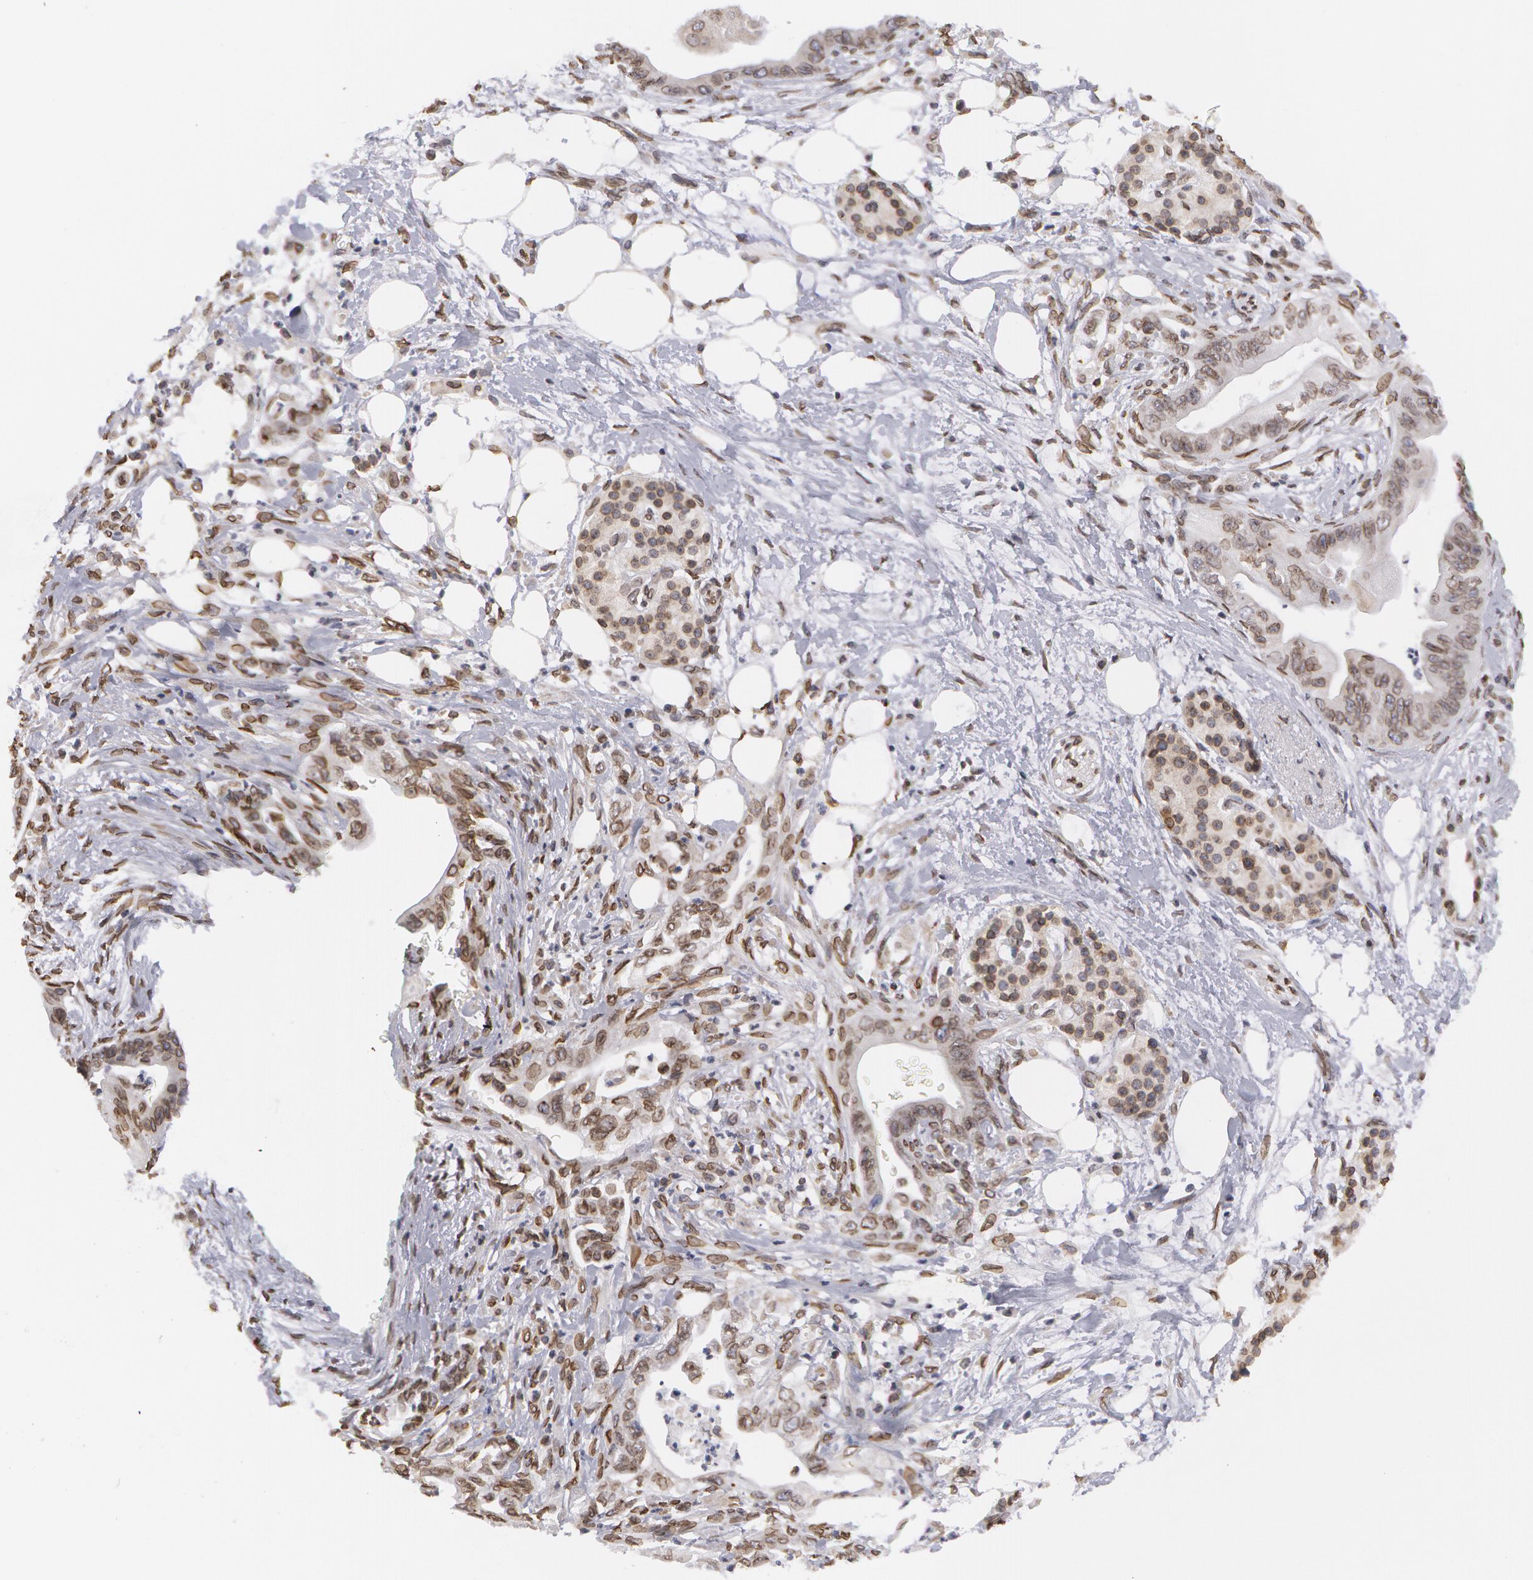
{"staining": {"intensity": "moderate", "quantity": "25%-75%", "location": "nuclear"}, "tissue": "pancreatic cancer", "cell_type": "Tumor cells", "image_type": "cancer", "snomed": [{"axis": "morphology", "description": "Adenocarcinoma, NOS"}, {"axis": "topography", "description": "Pancreas"}], "caption": "This photomicrograph demonstrates IHC staining of human pancreatic cancer, with medium moderate nuclear staining in approximately 25%-75% of tumor cells.", "gene": "EMD", "patient": {"sex": "female", "age": 66}}